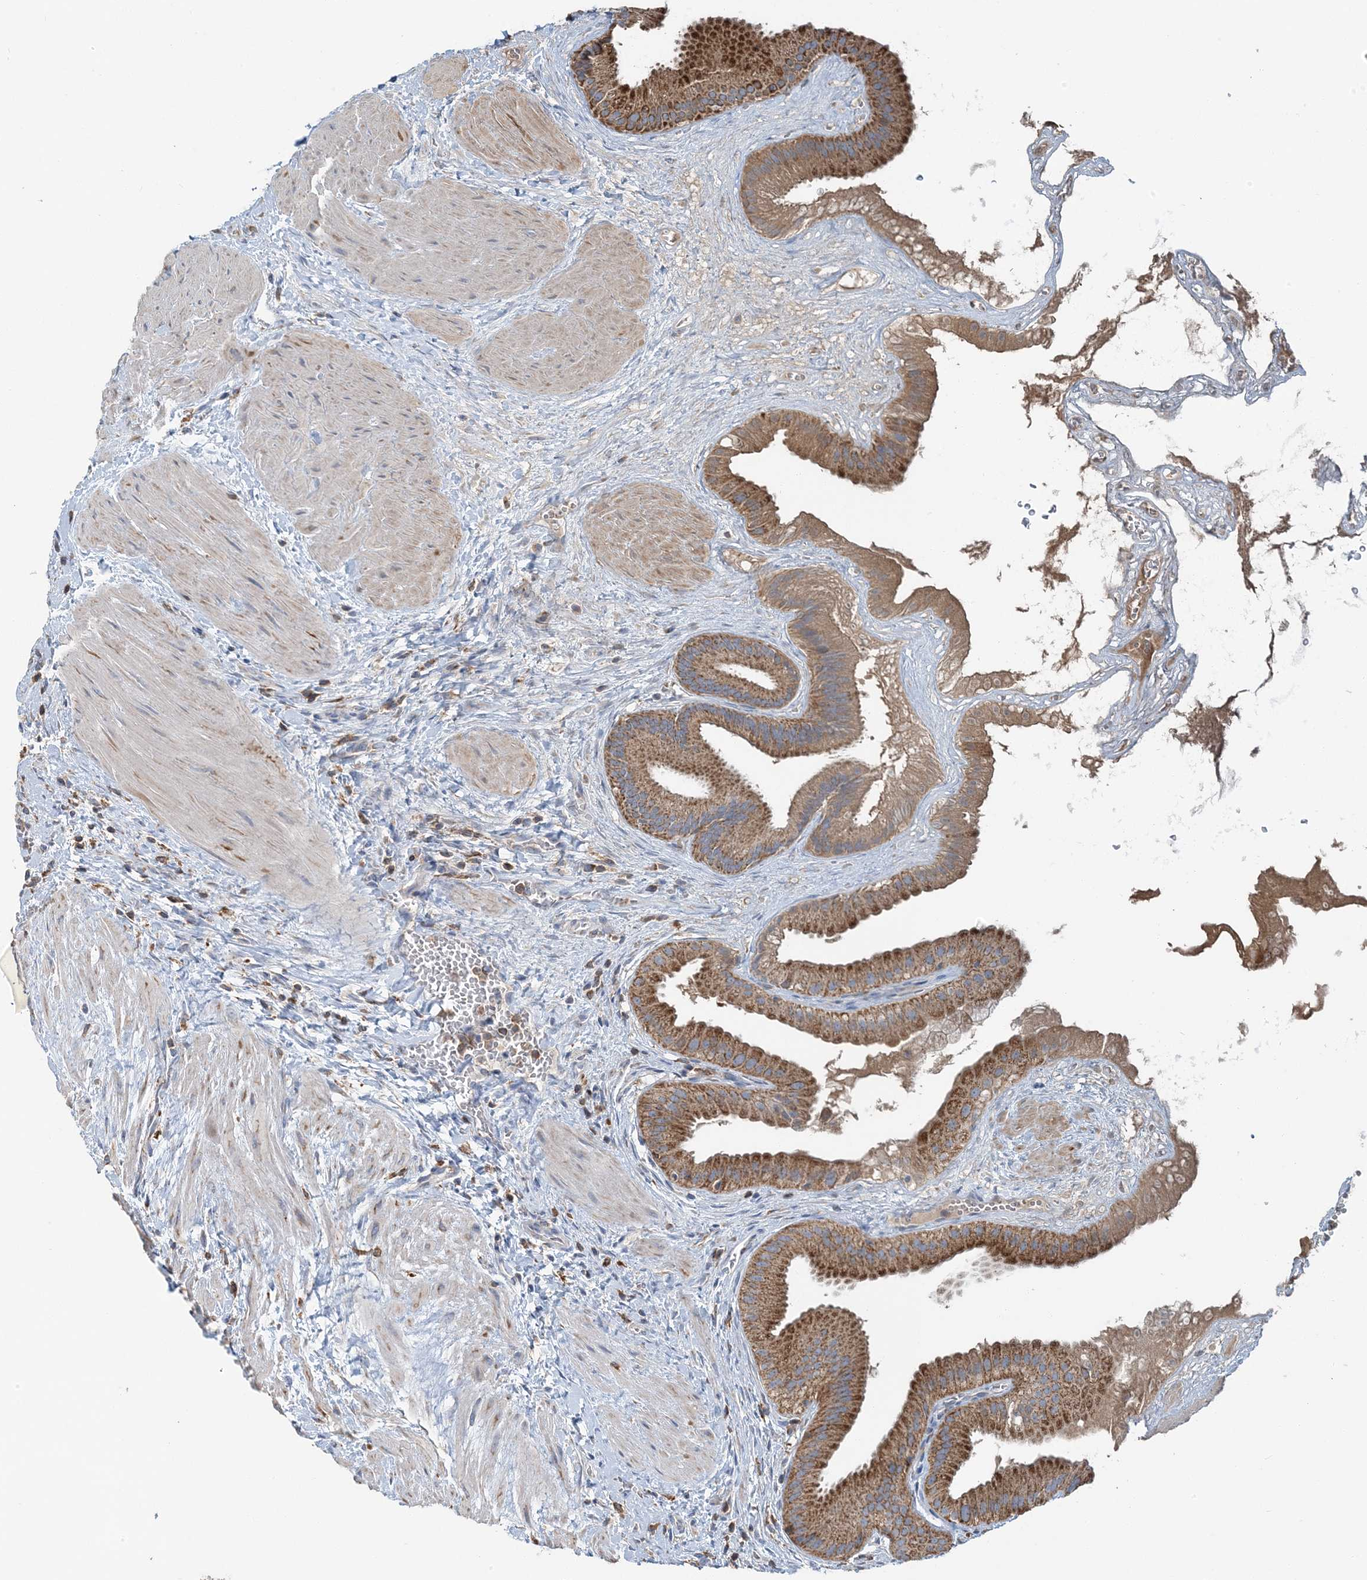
{"staining": {"intensity": "moderate", "quantity": ">75%", "location": "cytoplasmic/membranous"}, "tissue": "gallbladder", "cell_type": "Glandular cells", "image_type": "normal", "snomed": [{"axis": "morphology", "description": "Normal tissue, NOS"}, {"axis": "topography", "description": "Gallbladder"}], "caption": "IHC of benign gallbladder shows medium levels of moderate cytoplasmic/membranous staining in about >75% of glandular cells. The staining was performed using DAB (3,3'-diaminobenzidine) to visualize the protein expression in brown, while the nuclei were stained in blue with hematoxylin (Magnification: 20x).", "gene": "TMLHE", "patient": {"sex": "male", "age": 55}}